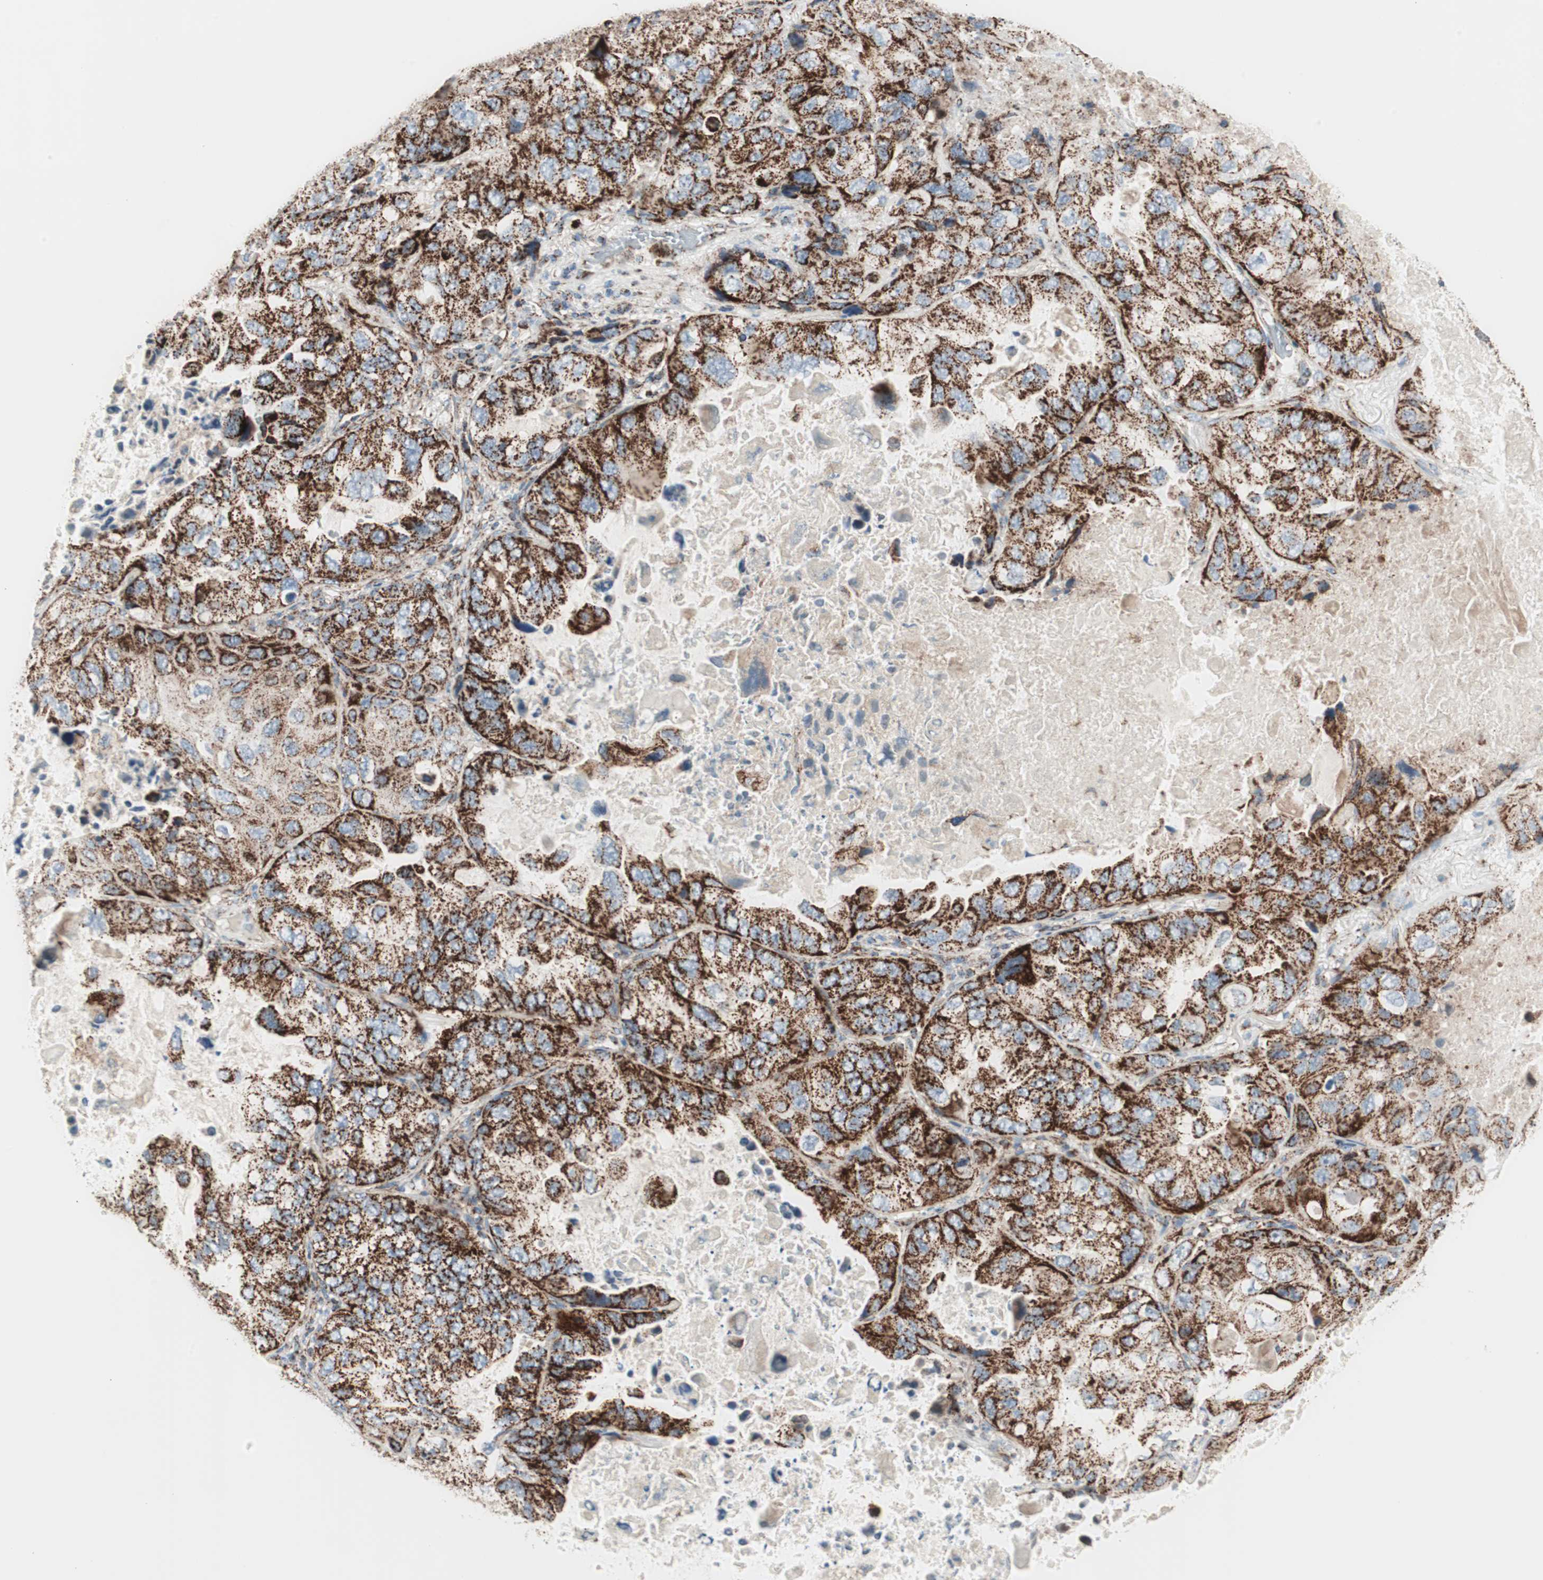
{"staining": {"intensity": "strong", "quantity": ">75%", "location": "cytoplasmic/membranous"}, "tissue": "lung cancer", "cell_type": "Tumor cells", "image_type": "cancer", "snomed": [{"axis": "morphology", "description": "Squamous cell carcinoma, NOS"}, {"axis": "topography", "description": "Lung"}], "caption": "Lung squamous cell carcinoma tissue demonstrates strong cytoplasmic/membranous positivity in approximately >75% of tumor cells (DAB IHC with brightfield microscopy, high magnification).", "gene": "TOMM20", "patient": {"sex": "female", "age": 73}}